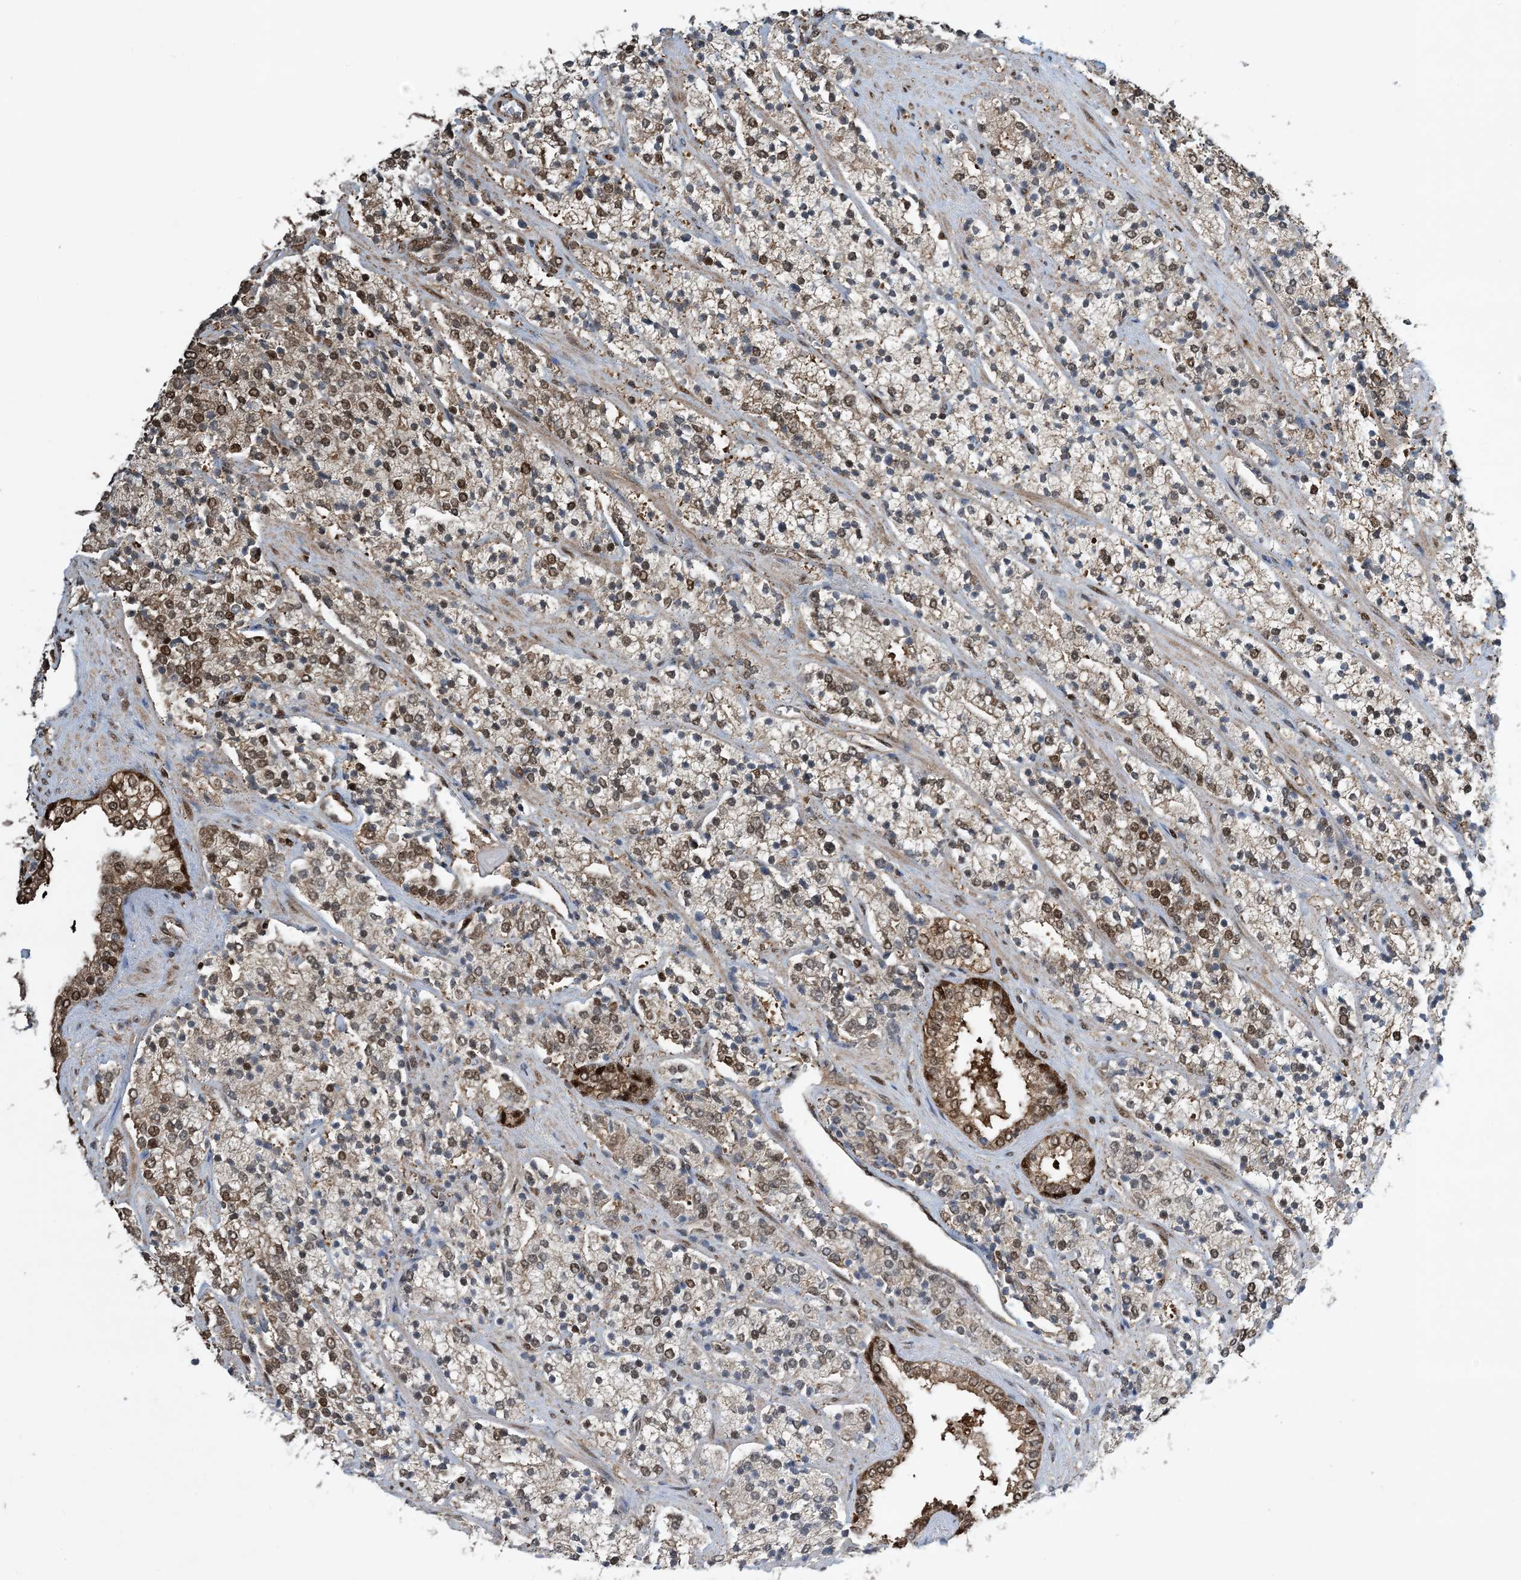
{"staining": {"intensity": "moderate", "quantity": "25%-75%", "location": "cytoplasmic/membranous,nuclear"}, "tissue": "prostate cancer", "cell_type": "Tumor cells", "image_type": "cancer", "snomed": [{"axis": "morphology", "description": "Adenocarcinoma, High grade"}, {"axis": "topography", "description": "Prostate"}], "caption": "This photomicrograph shows immunohistochemistry staining of human prostate high-grade adenocarcinoma, with medium moderate cytoplasmic/membranous and nuclear expression in about 25%-75% of tumor cells.", "gene": "HSPA1A", "patient": {"sex": "male", "age": 71}}